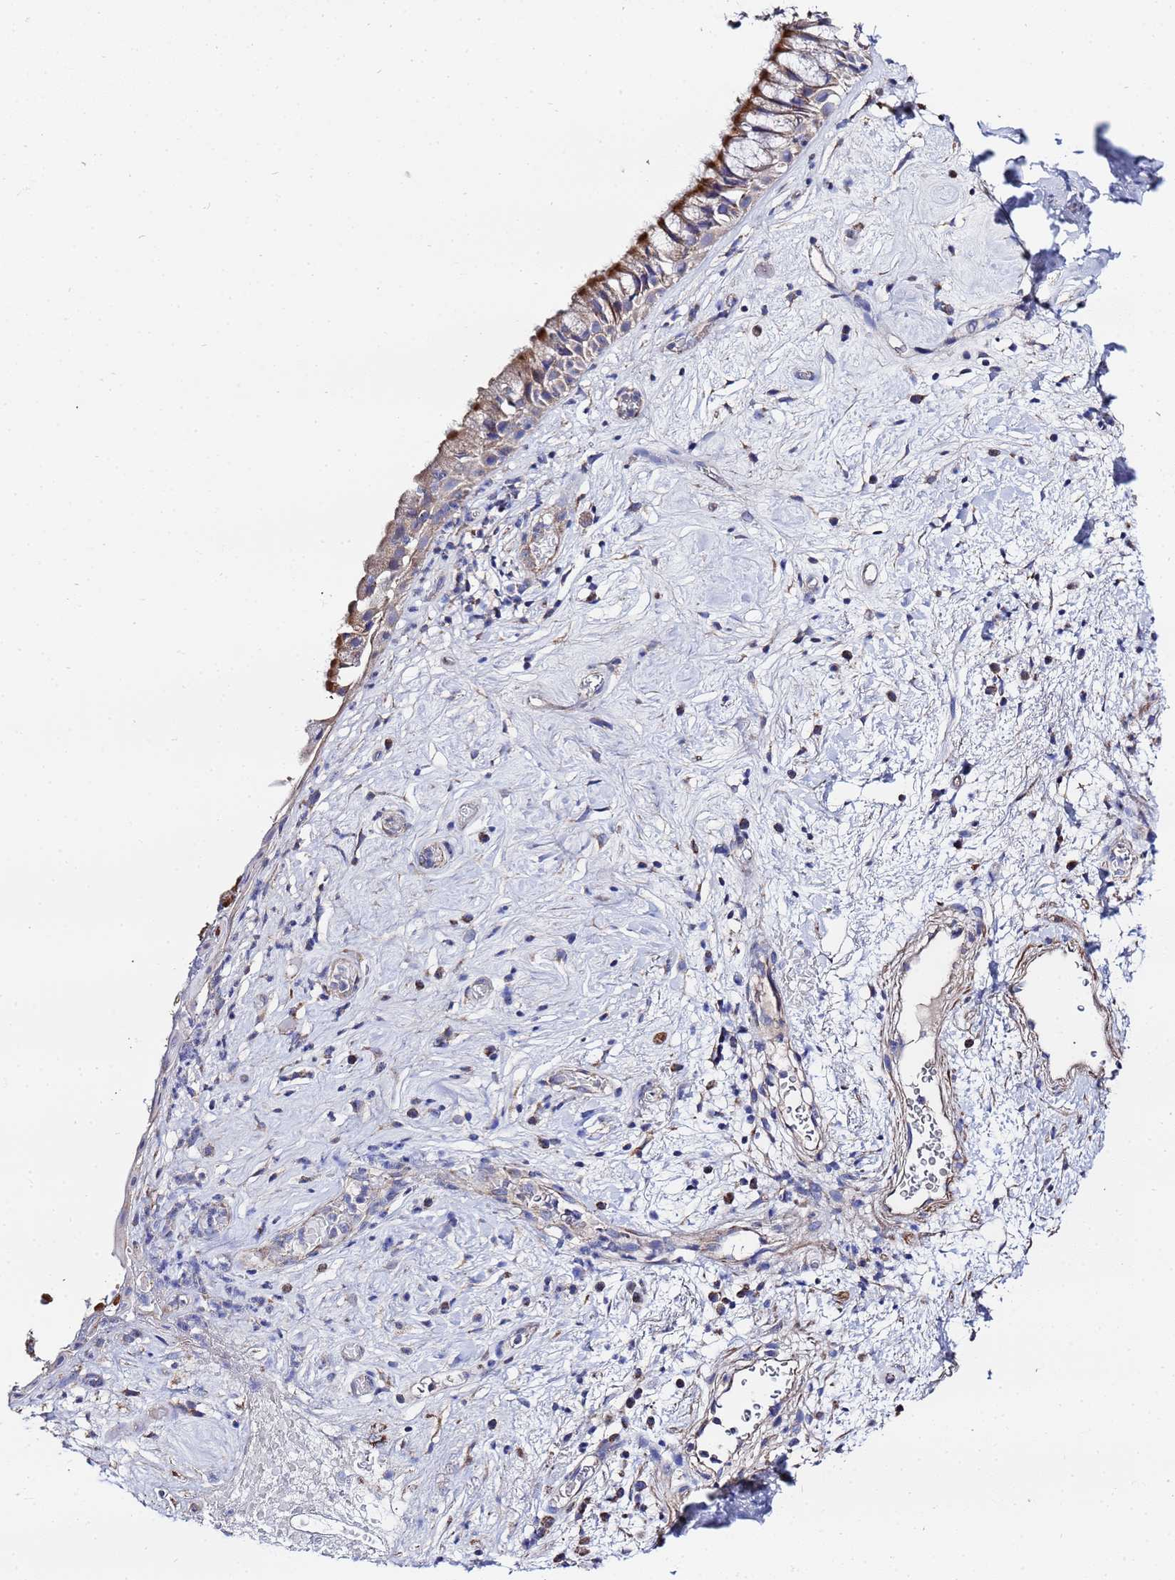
{"staining": {"intensity": "moderate", "quantity": ">75%", "location": "cytoplasmic/membranous"}, "tissue": "nasopharynx", "cell_type": "Respiratory epithelial cells", "image_type": "normal", "snomed": [{"axis": "morphology", "description": "Normal tissue, NOS"}, {"axis": "morphology", "description": "Squamous cell carcinoma, NOS"}, {"axis": "topography", "description": "Nasopharynx"}, {"axis": "topography", "description": "Head-Neck"}], "caption": "Immunohistochemical staining of unremarkable nasopharynx displays moderate cytoplasmic/membranous protein expression in approximately >75% of respiratory epithelial cells.", "gene": "FAHD2A", "patient": {"sex": "male", "age": 85}}